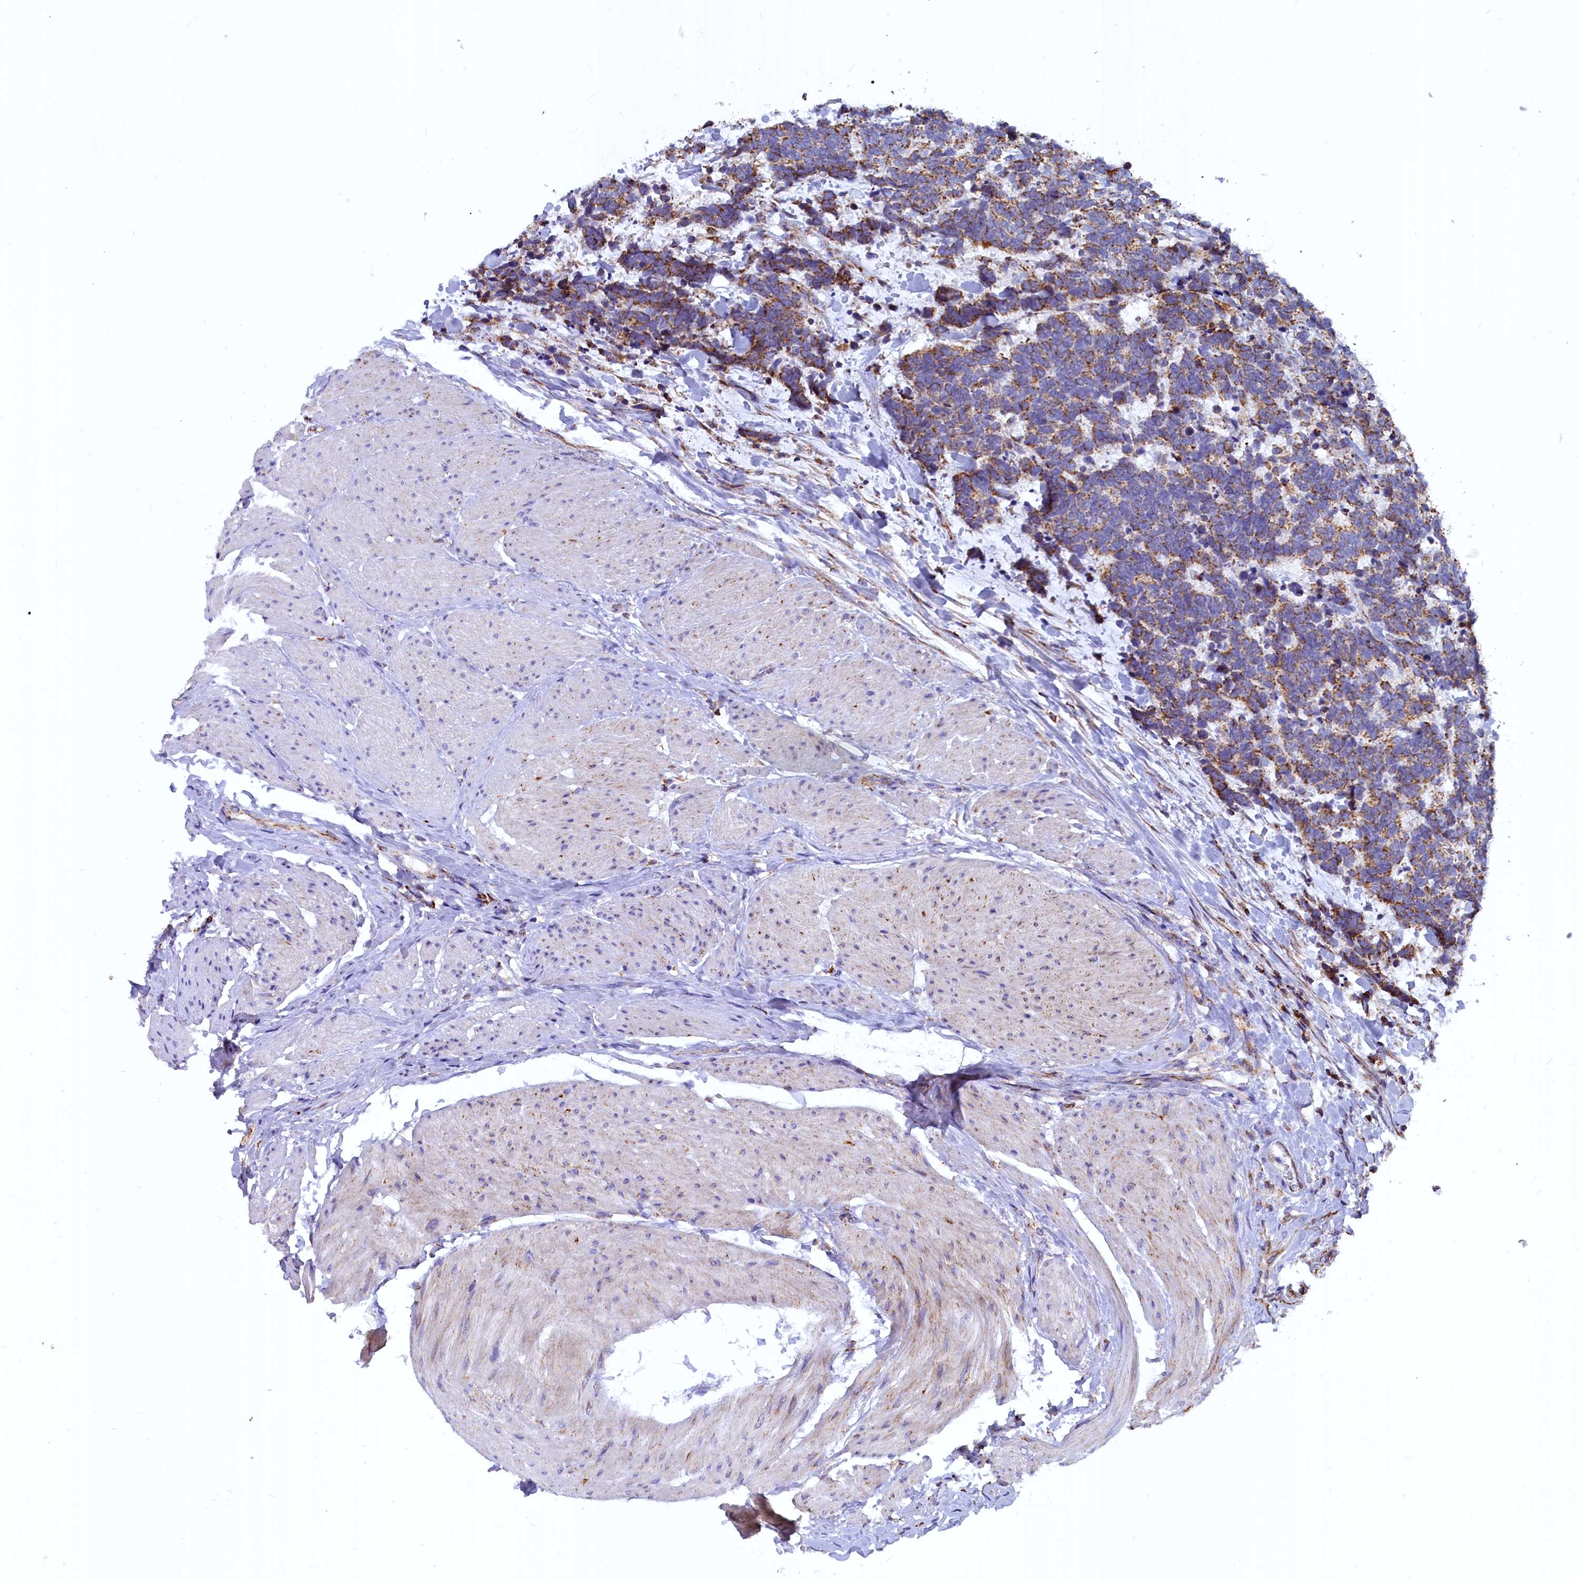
{"staining": {"intensity": "moderate", "quantity": "25%-75%", "location": "cytoplasmic/membranous"}, "tissue": "carcinoid", "cell_type": "Tumor cells", "image_type": "cancer", "snomed": [{"axis": "morphology", "description": "Carcinoma, NOS"}, {"axis": "morphology", "description": "Carcinoid, malignant, NOS"}, {"axis": "topography", "description": "Urinary bladder"}], "caption": "Protein expression by immunohistochemistry reveals moderate cytoplasmic/membranous positivity in approximately 25%-75% of tumor cells in carcinoid.", "gene": "COX17", "patient": {"sex": "male", "age": 57}}